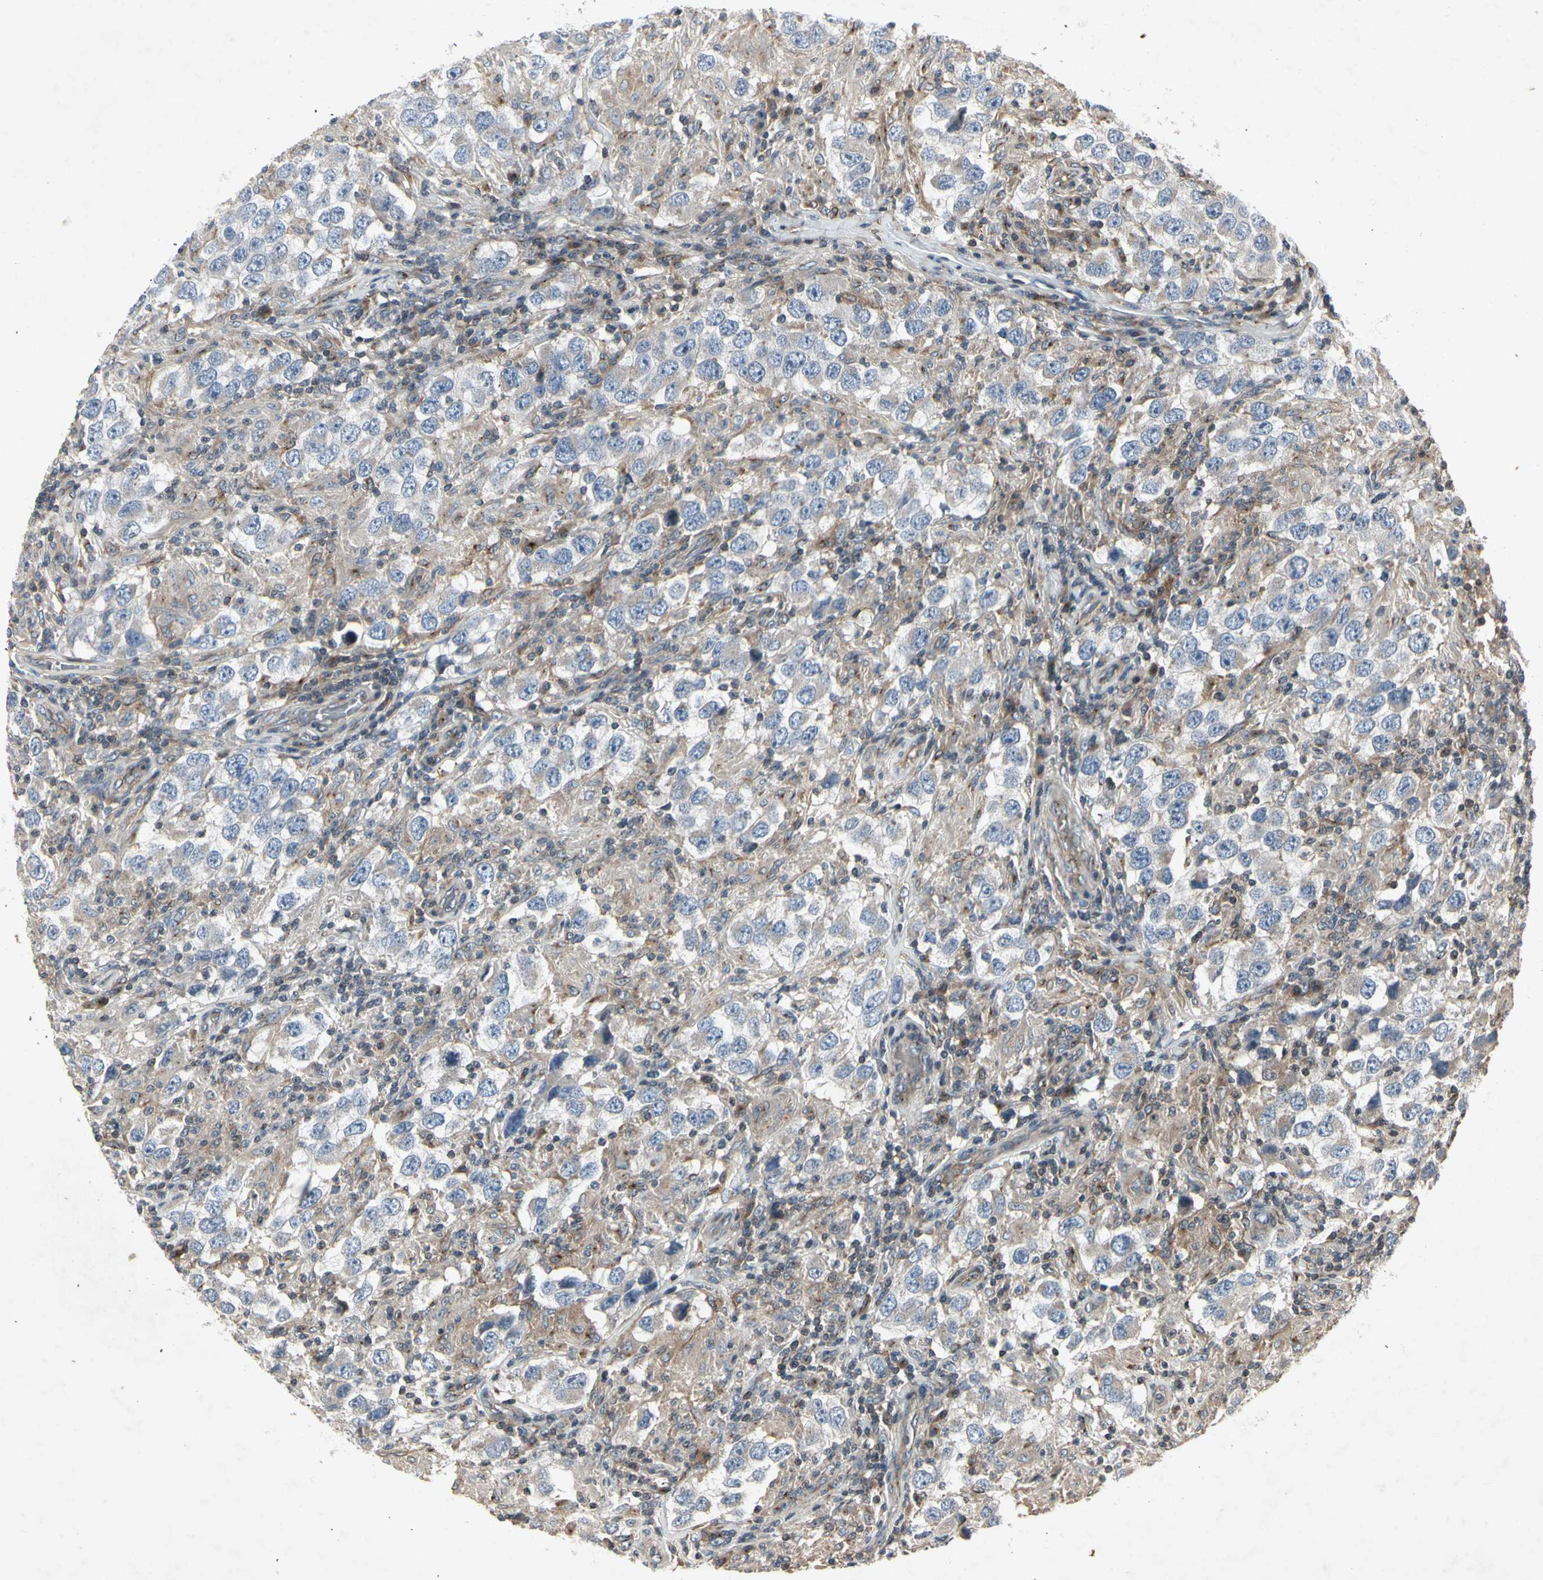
{"staining": {"intensity": "weak", "quantity": "25%-75%", "location": "cytoplasmic/membranous"}, "tissue": "testis cancer", "cell_type": "Tumor cells", "image_type": "cancer", "snomed": [{"axis": "morphology", "description": "Carcinoma, Embryonal, NOS"}, {"axis": "topography", "description": "Testis"}], "caption": "Protein staining by immunohistochemistry reveals weak cytoplasmic/membranous staining in about 25%-75% of tumor cells in testis cancer.", "gene": "TEK", "patient": {"sex": "male", "age": 21}}